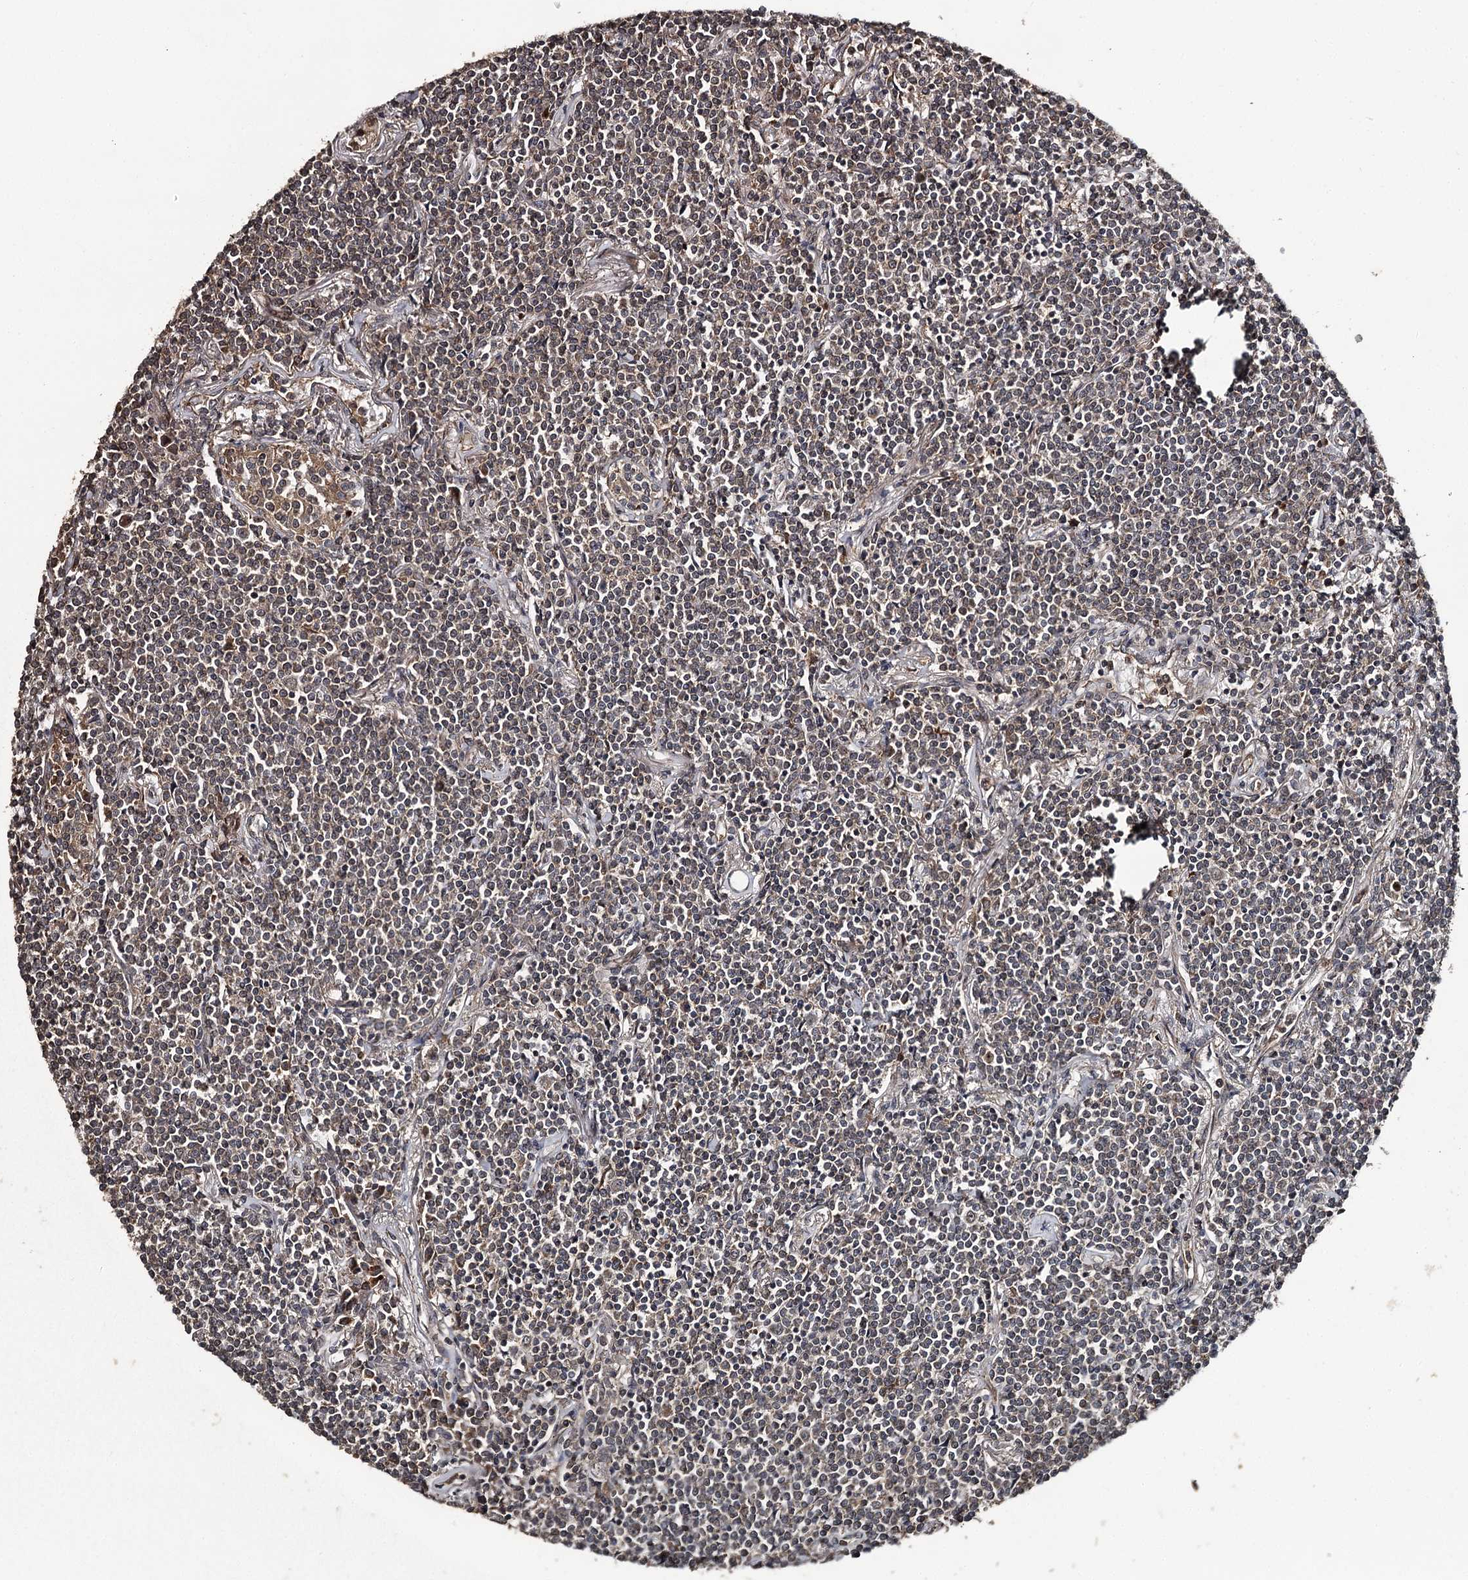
{"staining": {"intensity": "weak", "quantity": ">75%", "location": "cytoplasmic/membranous"}, "tissue": "lymphoma", "cell_type": "Tumor cells", "image_type": "cancer", "snomed": [{"axis": "morphology", "description": "Malignant lymphoma, non-Hodgkin's type, Low grade"}, {"axis": "topography", "description": "Lung"}], "caption": "Immunohistochemical staining of human lymphoma shows low levels of weak cytoplasmic/membranous protein expression in about >75% of tumor cells.", "gene": "RAB21", "patient": {"sex": "female", "age": 71}}